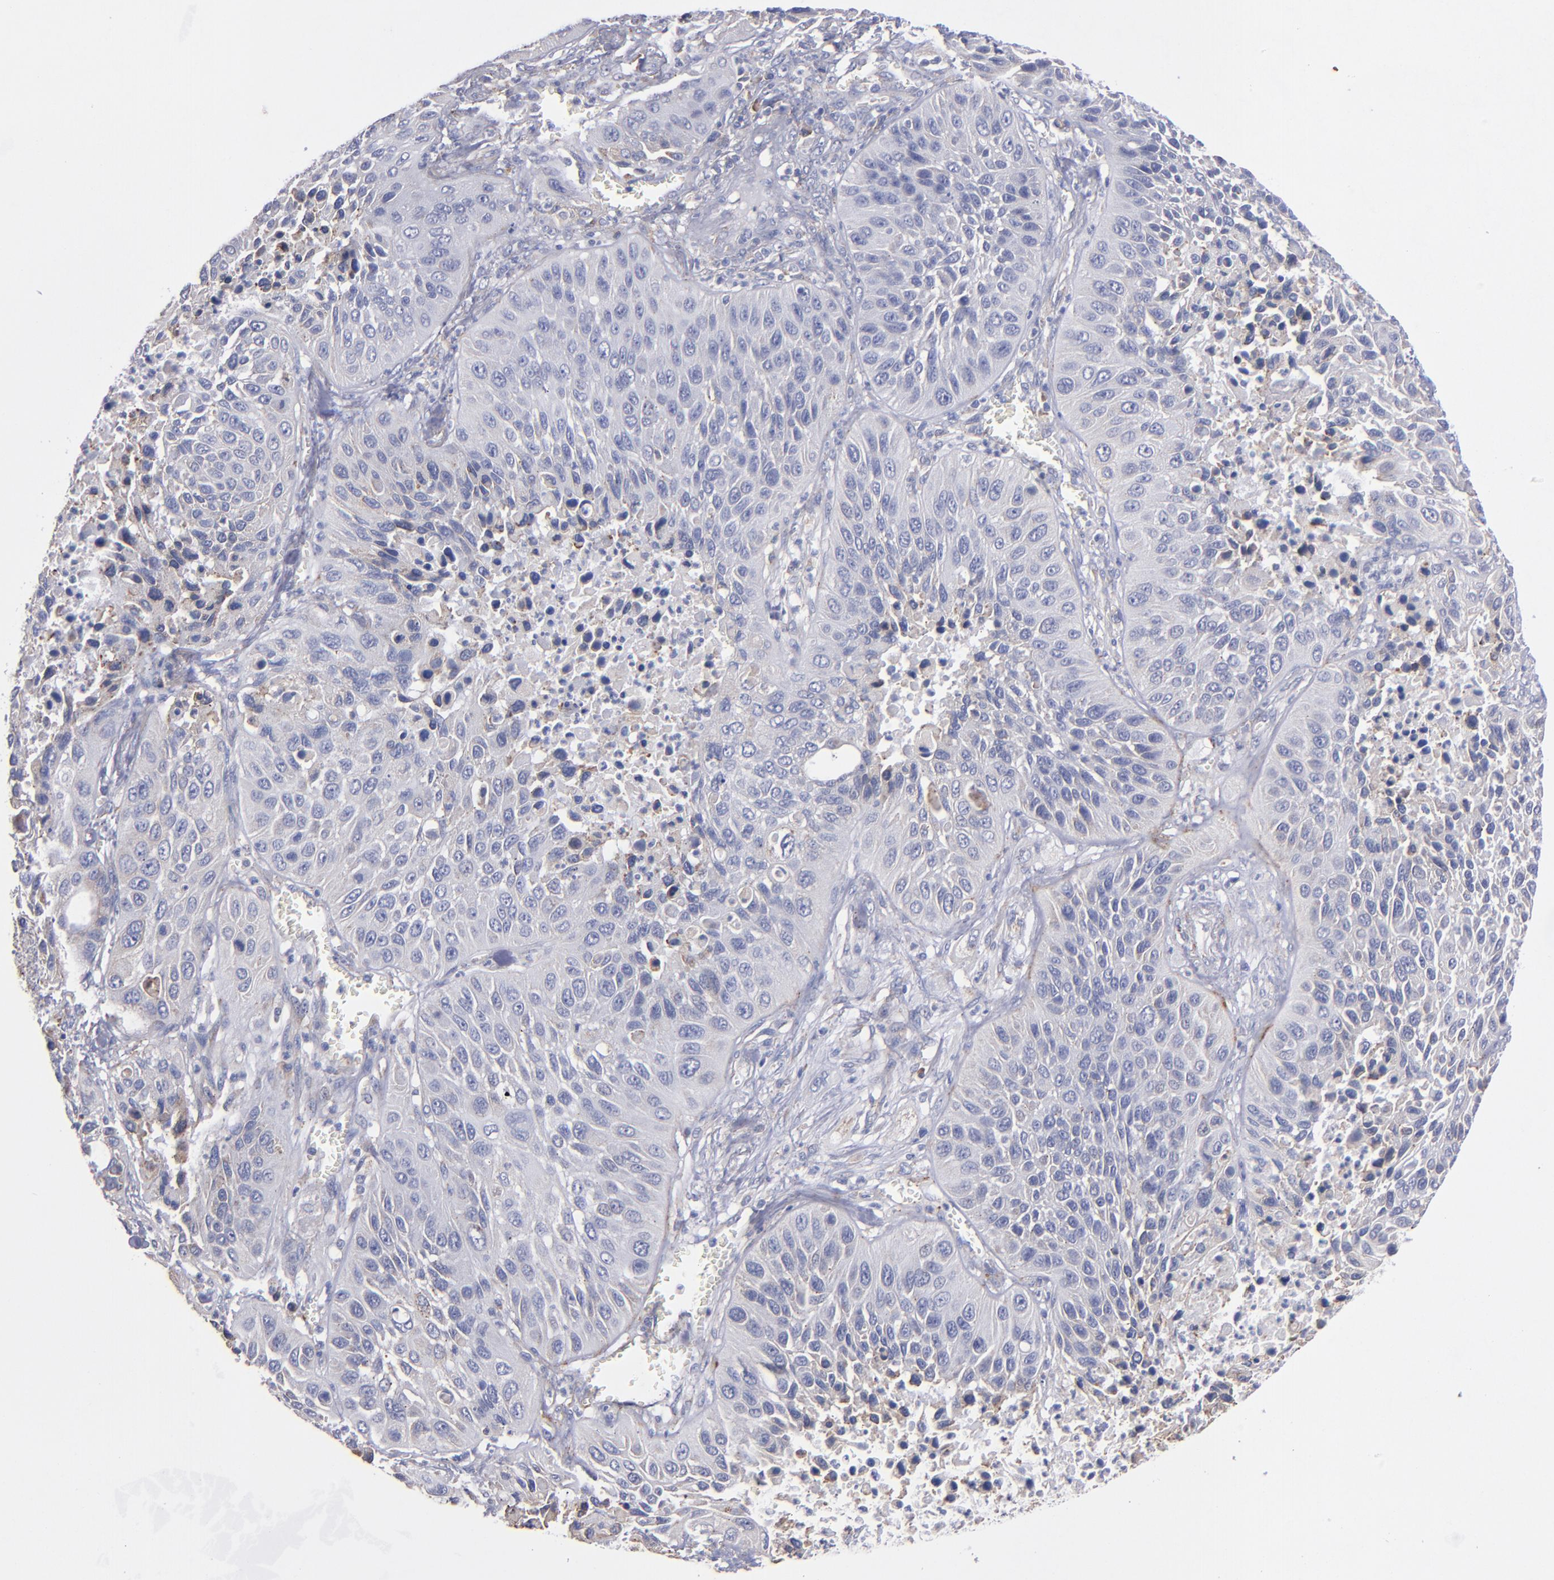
{"staining": {"intensity": "negative", "quantity": "none", "location": "none"}, "tissue": "lung cancer", "cell_type": "Tumor cells", "image_type": "cancer", "snomed": [{"axis": "morphology", "description": "Squamous cell carcinoma, NOS"}, {"axis": "topography", "description": "Lung"}], "caption": "Tumor cells are negative for brown protein staining in lung cancer (squamous cell carcinoma).", "gene": "MFGE8", "patient": {"sex": "female", "age": 76}}